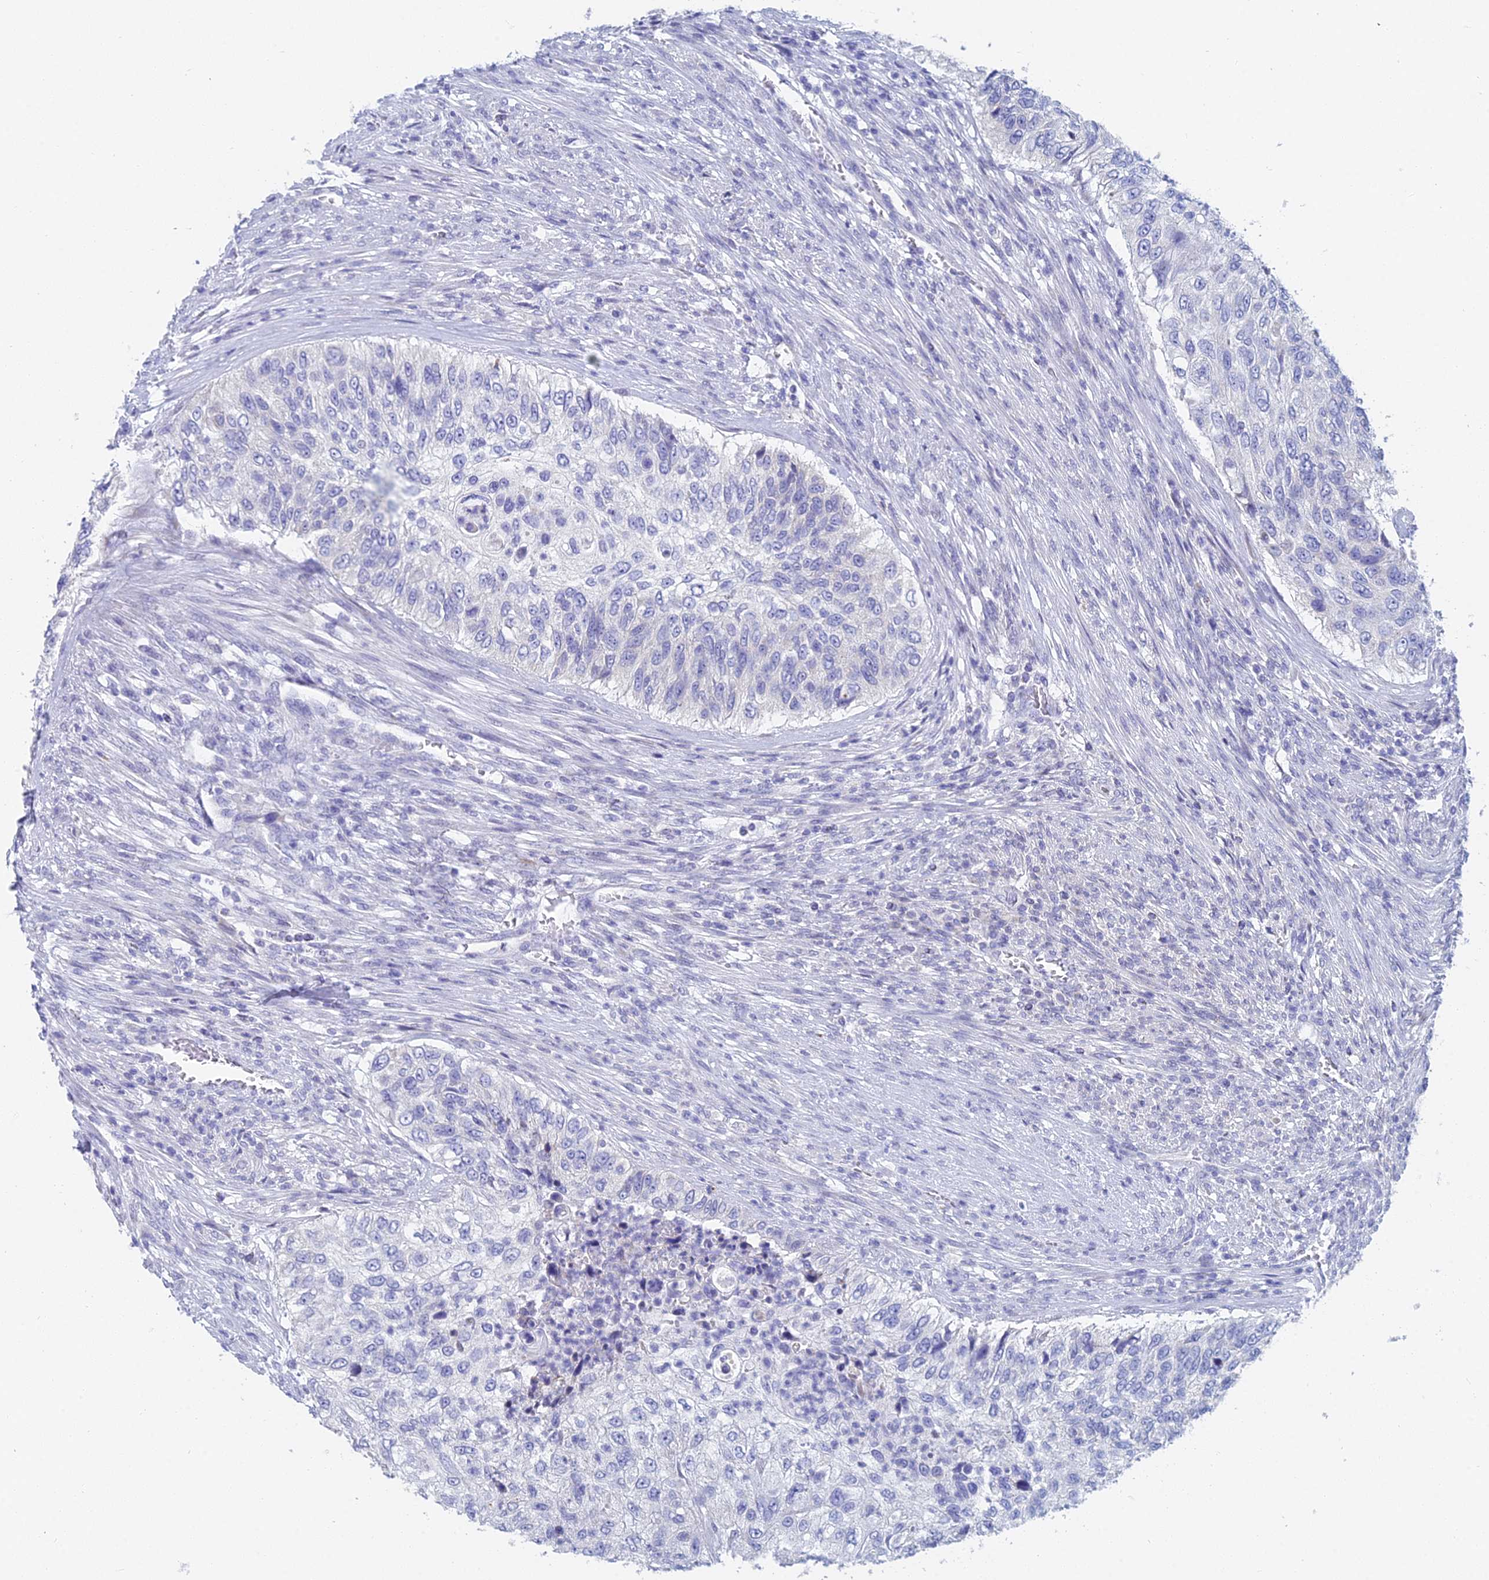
{"staining": {"intensity": "negative", "quantity": "none", "location": "none"}, "tissue": "urothelial cancer", "cell_type": "Tumor cells", "image_type": "cancer", "snomed": [{"axis": "morphology", "description": "Urothelial carcinoma, High grade"}, {"axis": "topography", "description": "Urinary bladder"}], "caption": "Image shows no significant protein expression in tumor cells of urothelial cancer.", "gene": "ACSM1", "patient": {"sex": "female", "age": 60}}